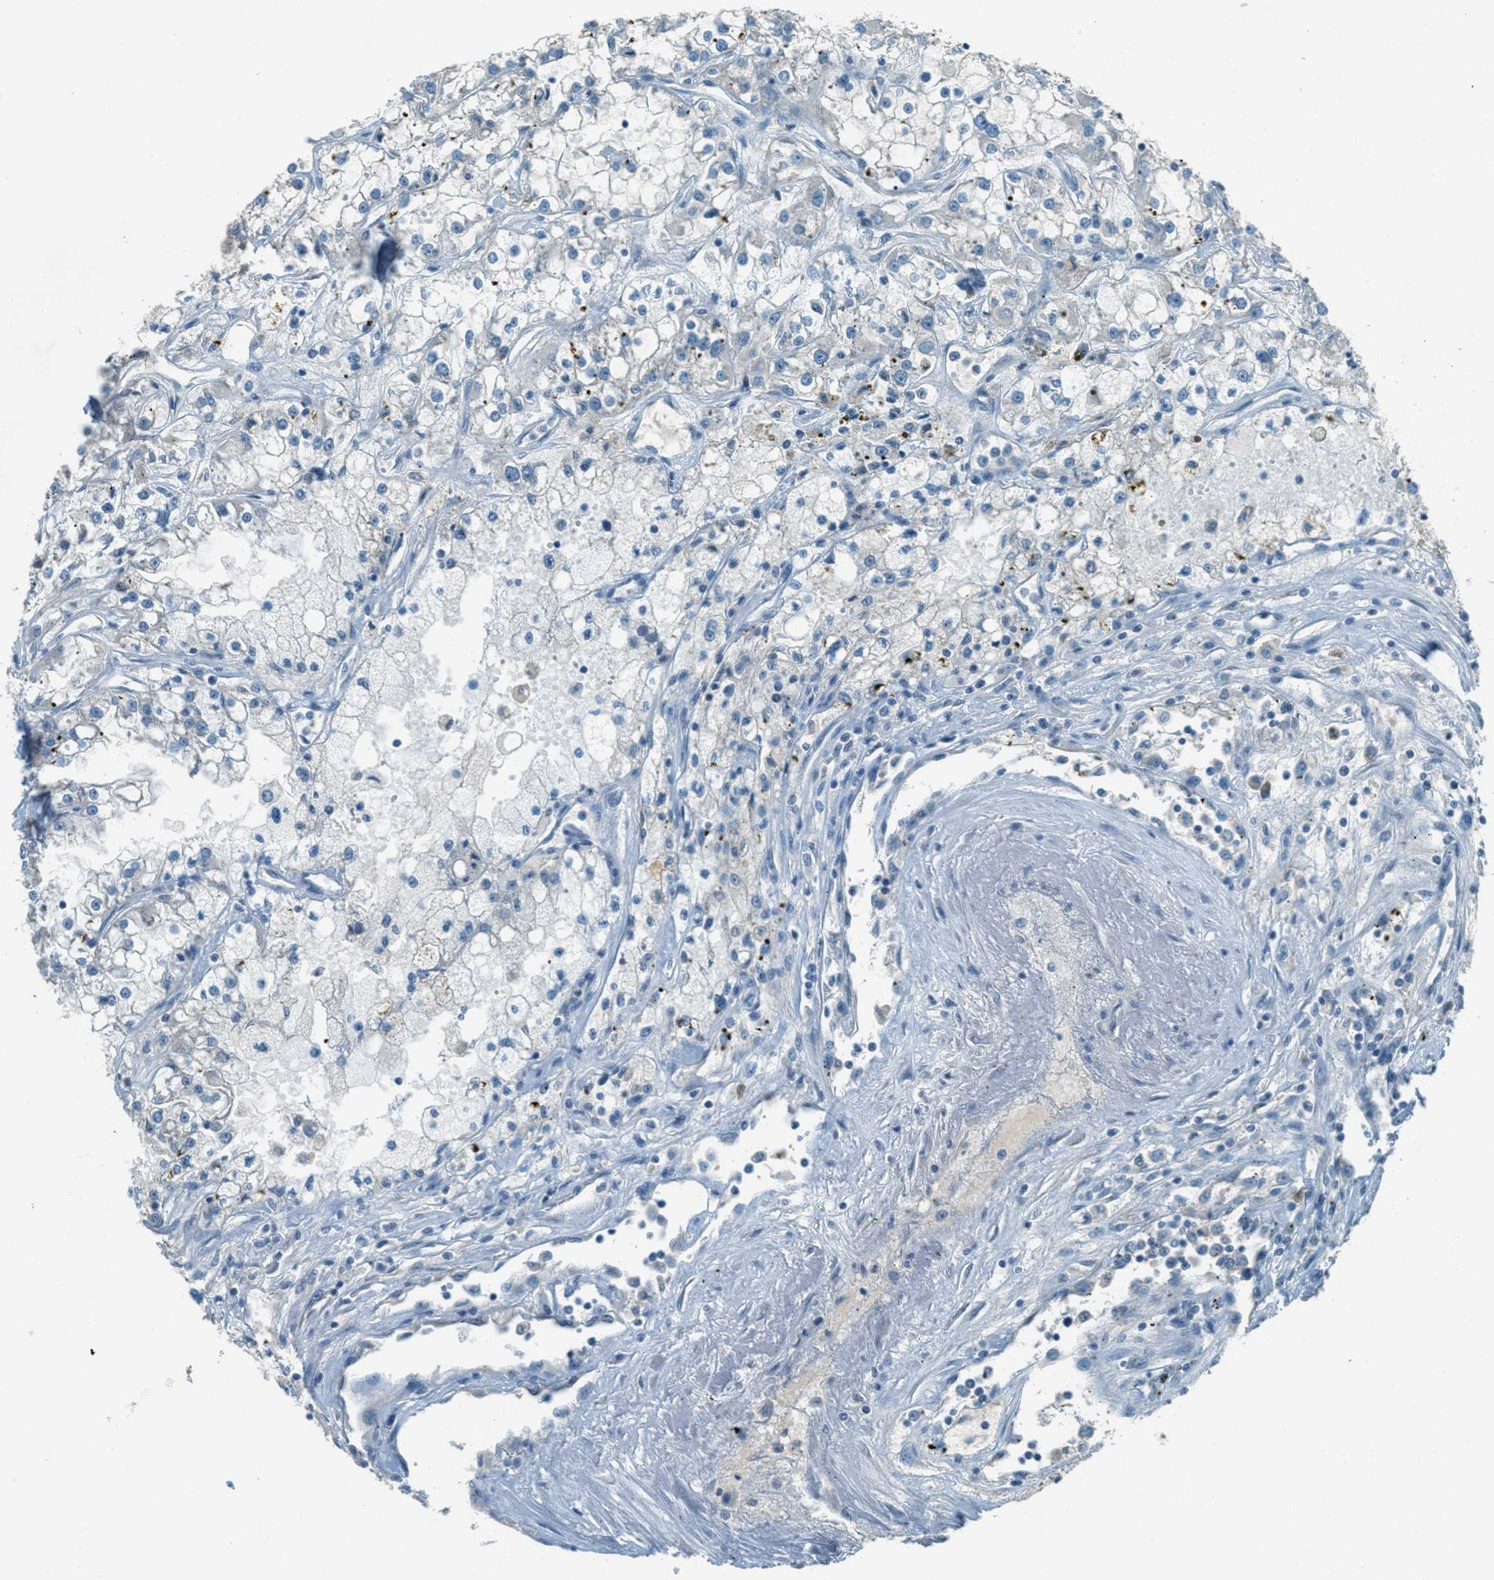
{"staining": {"intensity": "negative", "quantity": "none", "location": "none"}, "tissue": "renal cancer", "cell_type": "Tumor cells", "image_type": "cancer", "snomed": [{"axis": "morphology", "description": "Adenocarcinoma, NOS"}, {"axis": "topography", "description": "Kidney"}], "caption": "Renal cancer (adenocarcinoma) was stained to show a protein in brown. There is no significant expression in tumor cells.", "gene": "MSLN", "patient": {"sex": "female", "age": 52}}